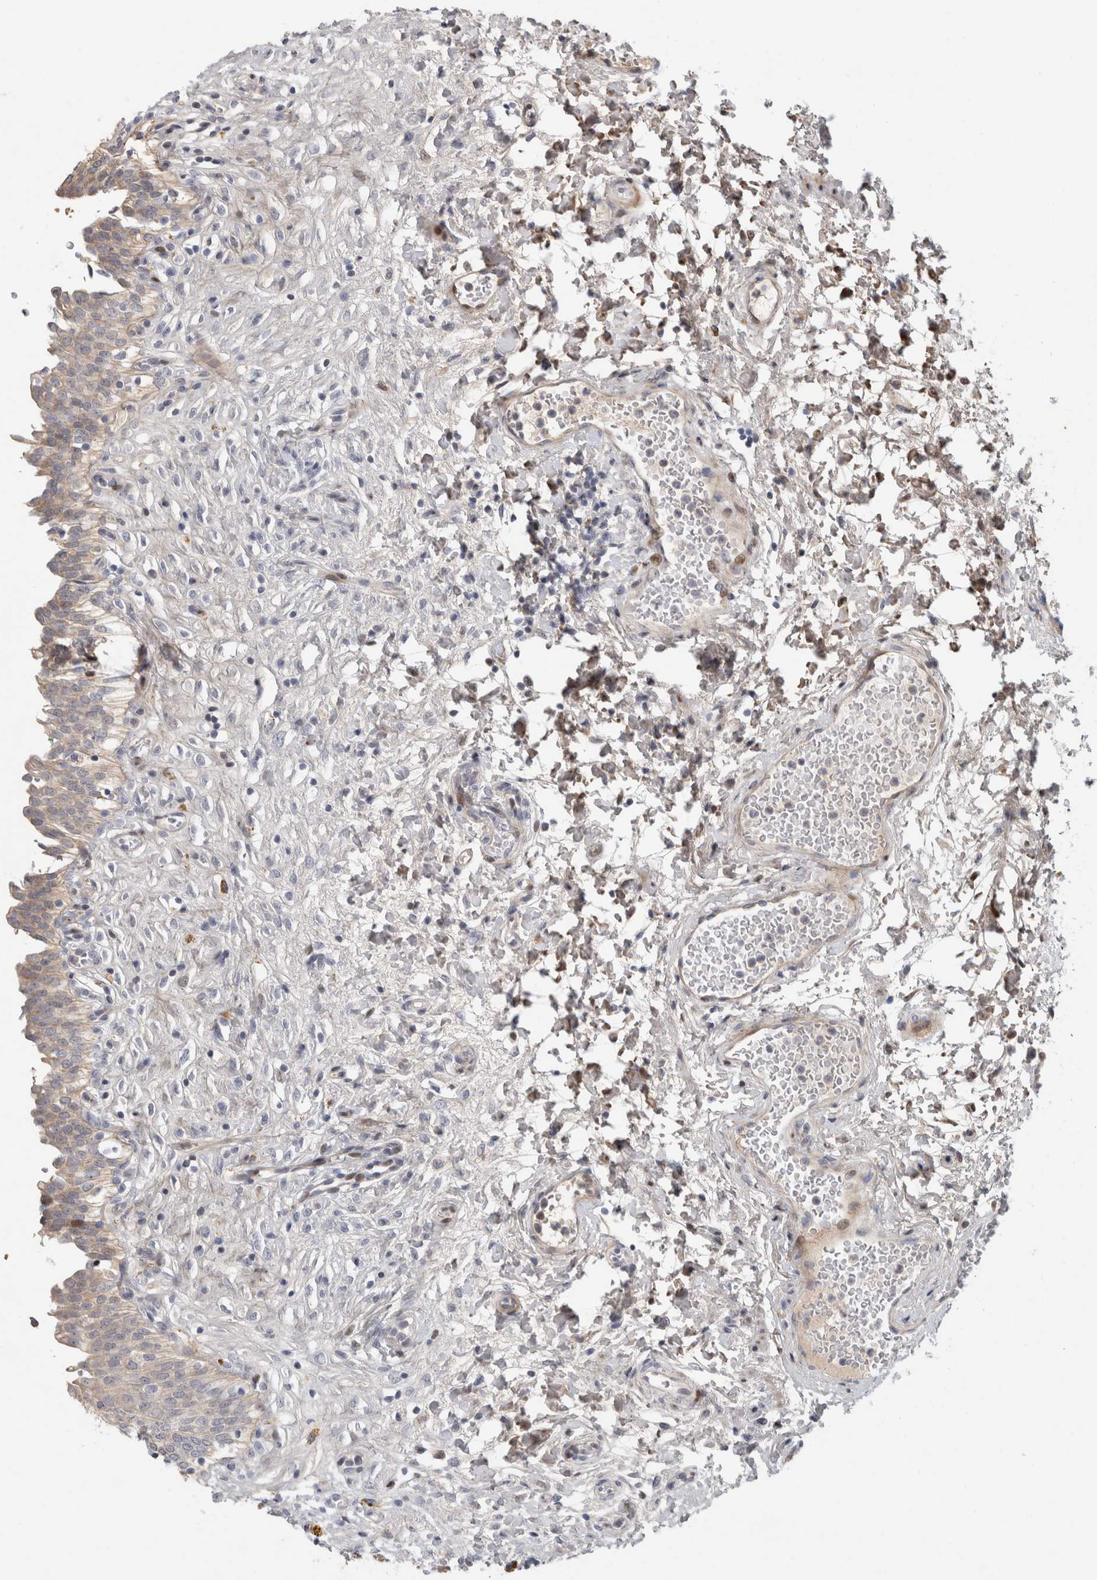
{"staining": {"intensity": "moderate", "quantity": "<25%", "location": "nuclear"}, "tissue": "urinary bladder", "cell_type": "Urothelial cells", "image_type": "normal", "snomed": [{"axis": "morphology", "description": "Urothelial carcinoma, High grade"}, {"axis": "topography", "description": "Urinary bladder"}], "caption": "The immunohistochemical stain shows moderate nuclear expression in urothelial cells of normal urinary bladder.", "gene": "RBM48", "patient": {"sex": "male", "age": 46}}